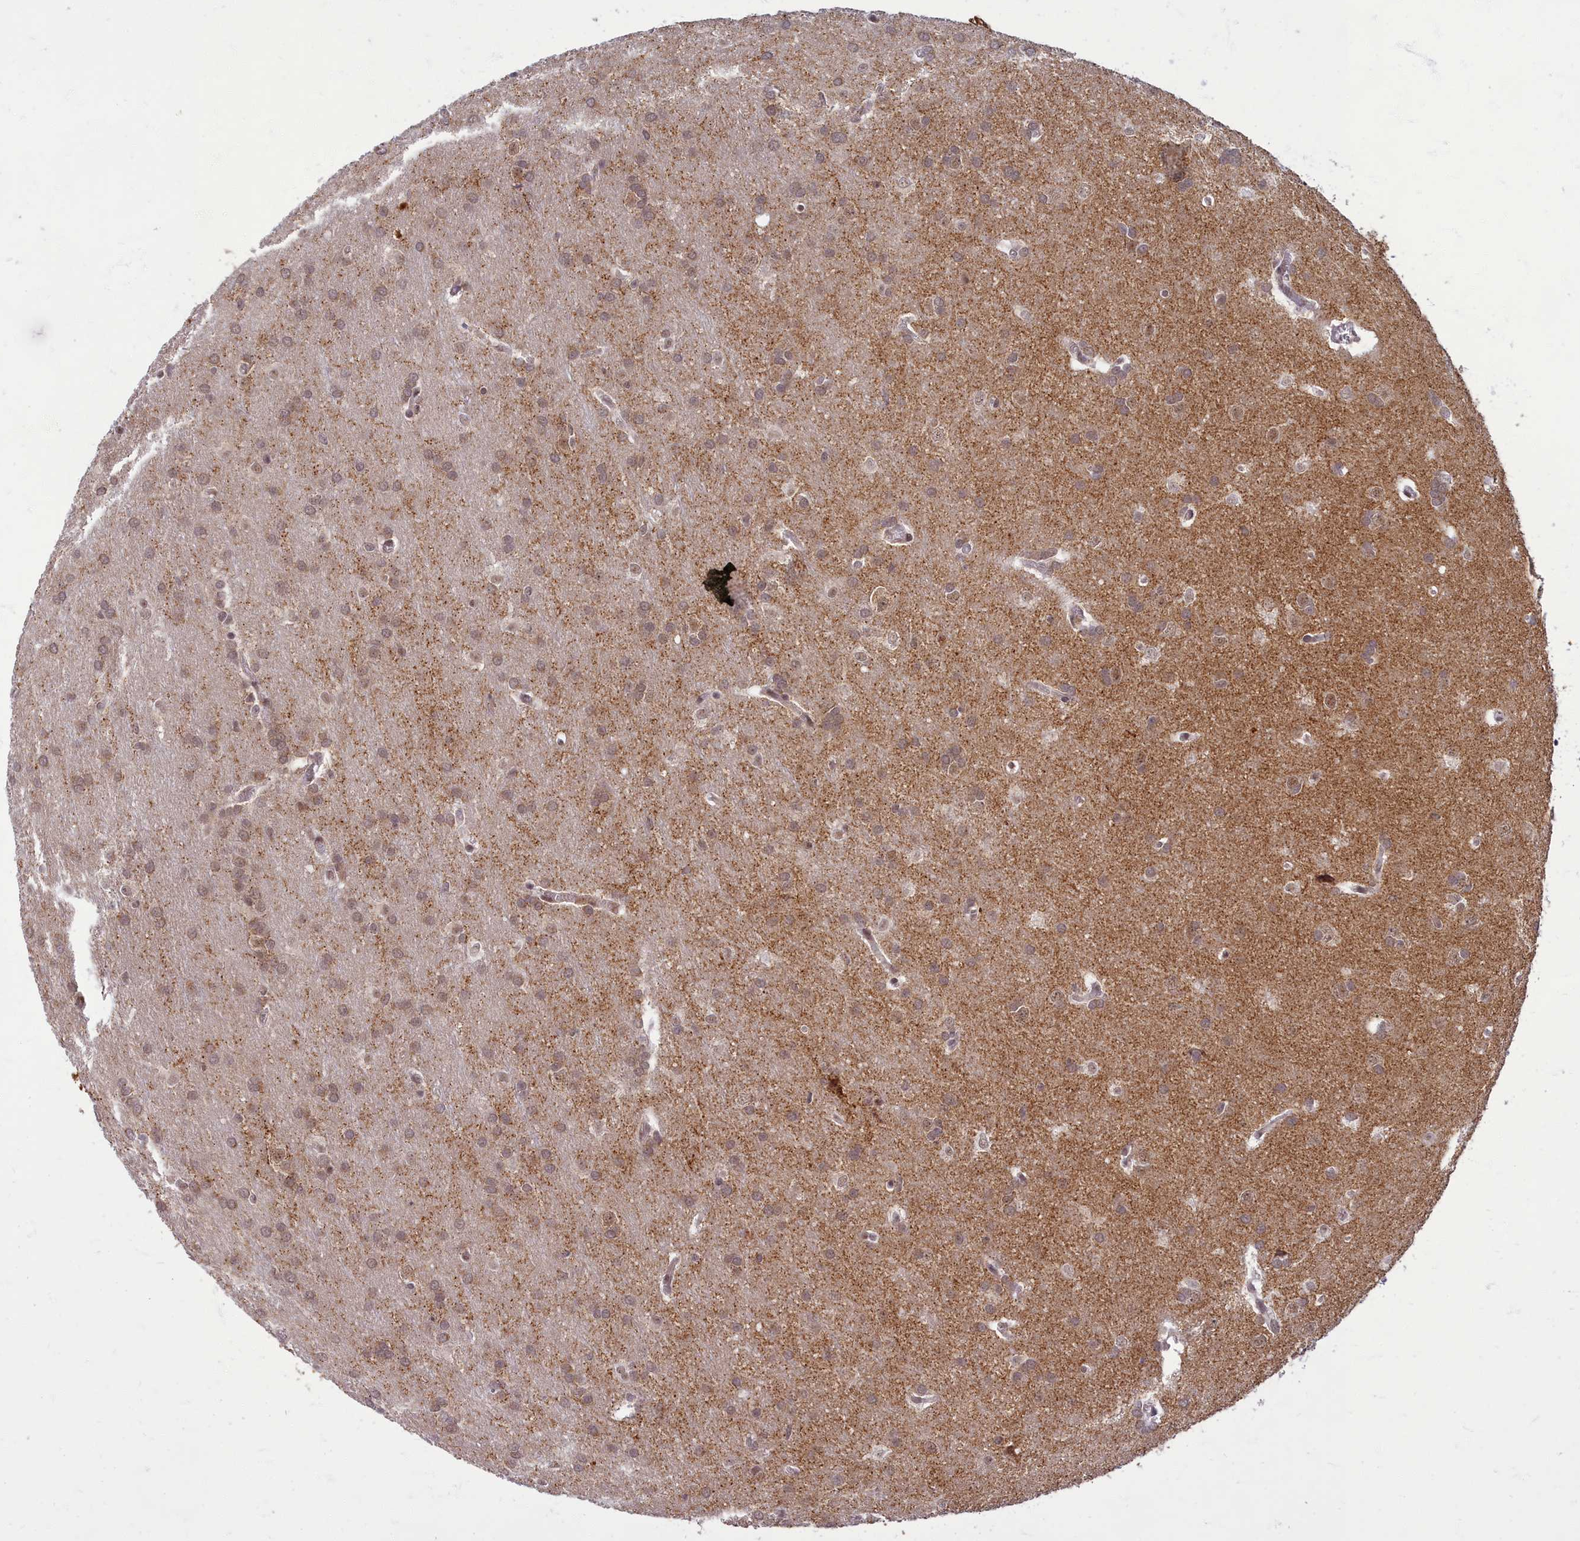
{"staining": {"intensity": "weak", "quantity": ">75%", "location": "cytoplasmic/membranous,nuclear"}, "tissue": "glioma", "cell_type": "Tumor cells", "image_type": "cancer", "snomed": [{"axis": "morphology", "description": "Glioma, malignant, Low grade"}, {"axis": "topography", "description": "Brain"}], "caption": "Immunohistochemical staining of human low-grade glioma (malignant) demonstrates low levels of weak cytoplasmic/membranous and nuclear expression in about >75% of tumor cells.", "gene": "EARS2", "patient": {"sex": "female", "age": 32}}